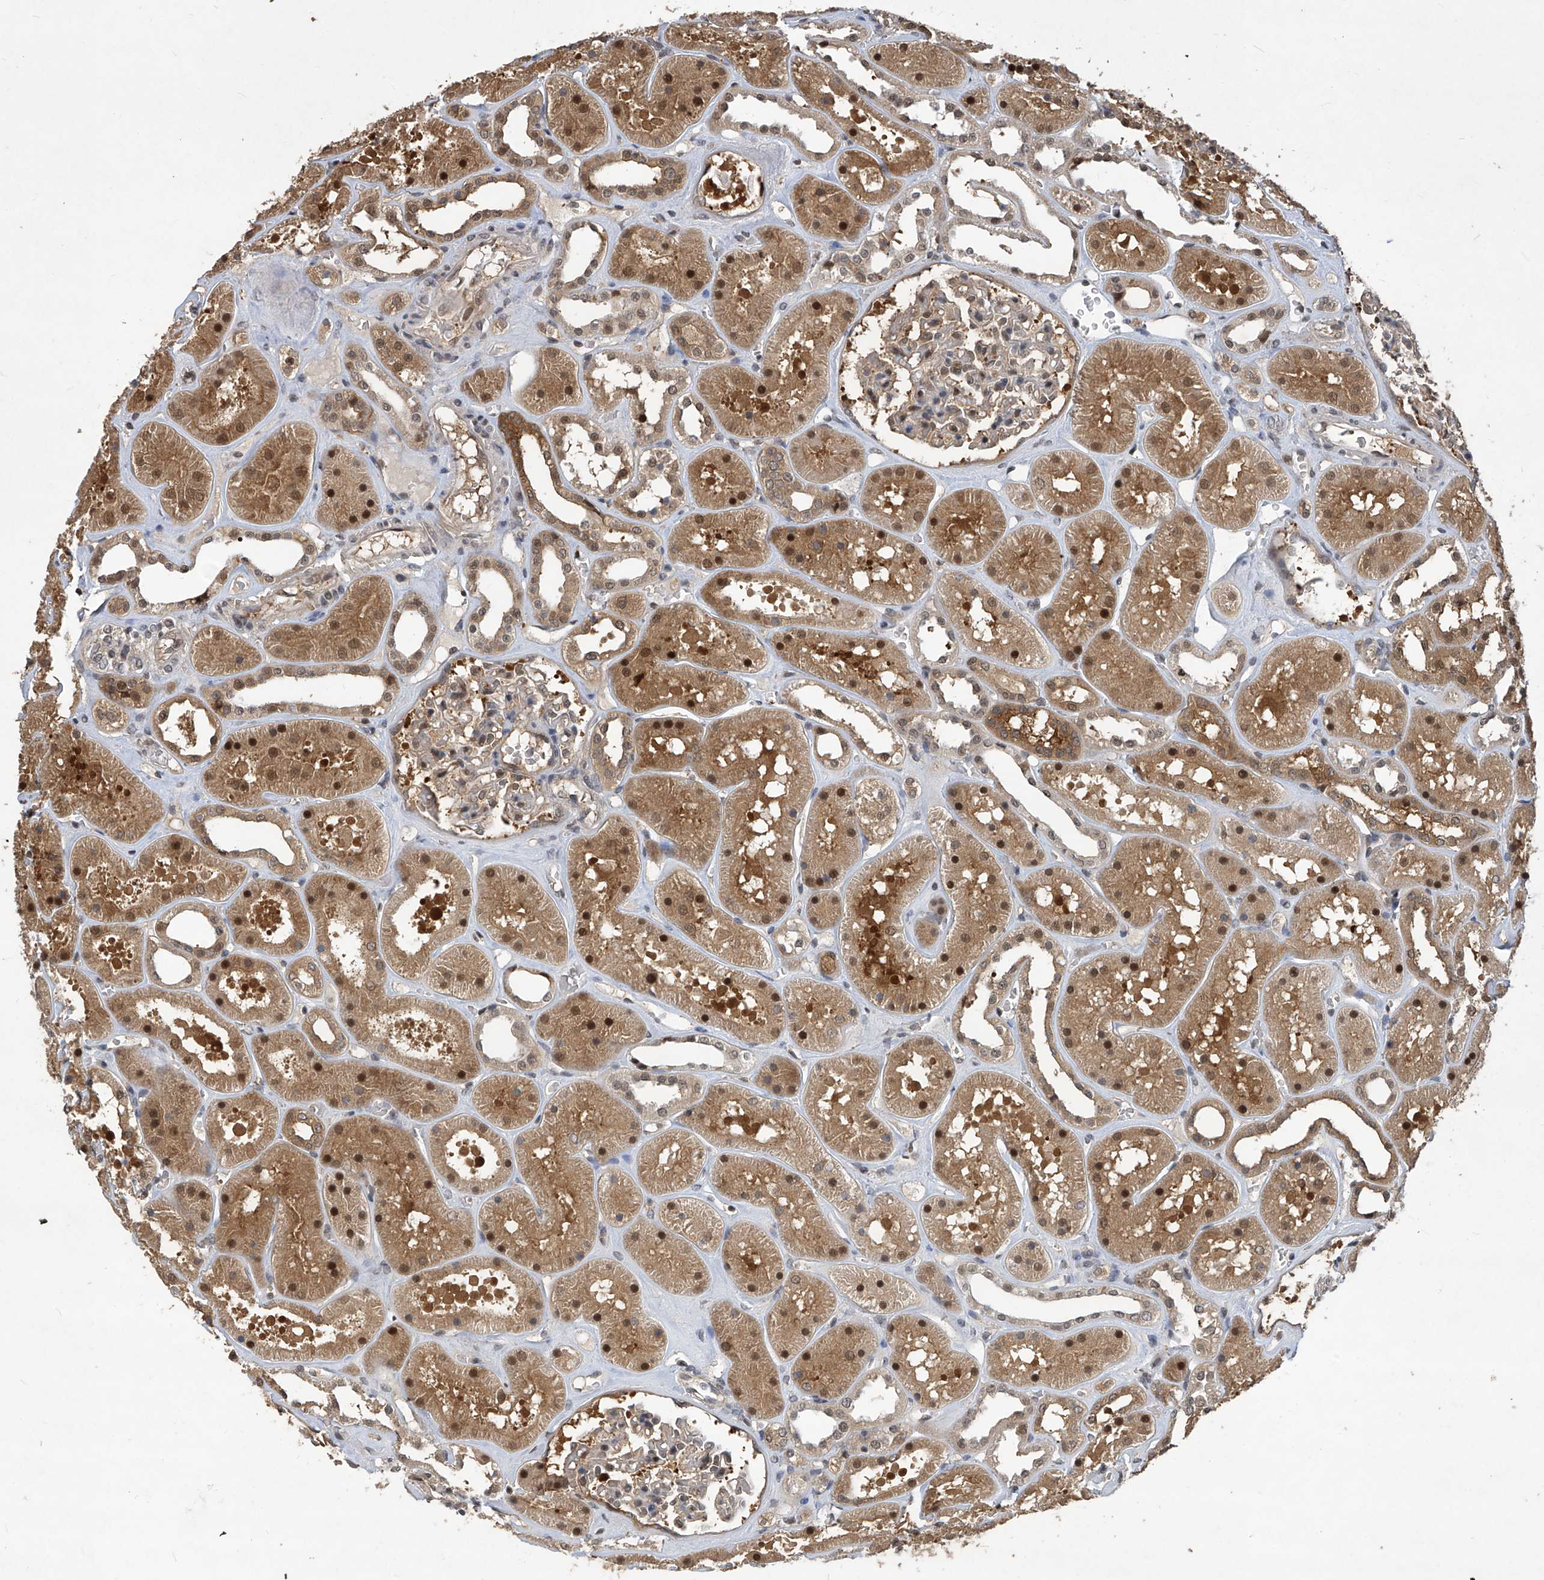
{"staining": {"intensity": "weak", "quantity": "<25%", "location": "cytoplasmic/membranous,nuclear"}, "tissue": "kidney", "cell_type": "Cells in glomeruli", "image_type": "normal", "snomed": [{"axis": "morphology", "description": "Normal tissue, NOS"}, {"axis": "topography", "description": "Kidney"}], "caption": "Photomicrograph shows no protein expression in cells in glomeruli of benign kidney.", "gene": "PSMB1", "patient": {"sex": "female", "age": 41}}